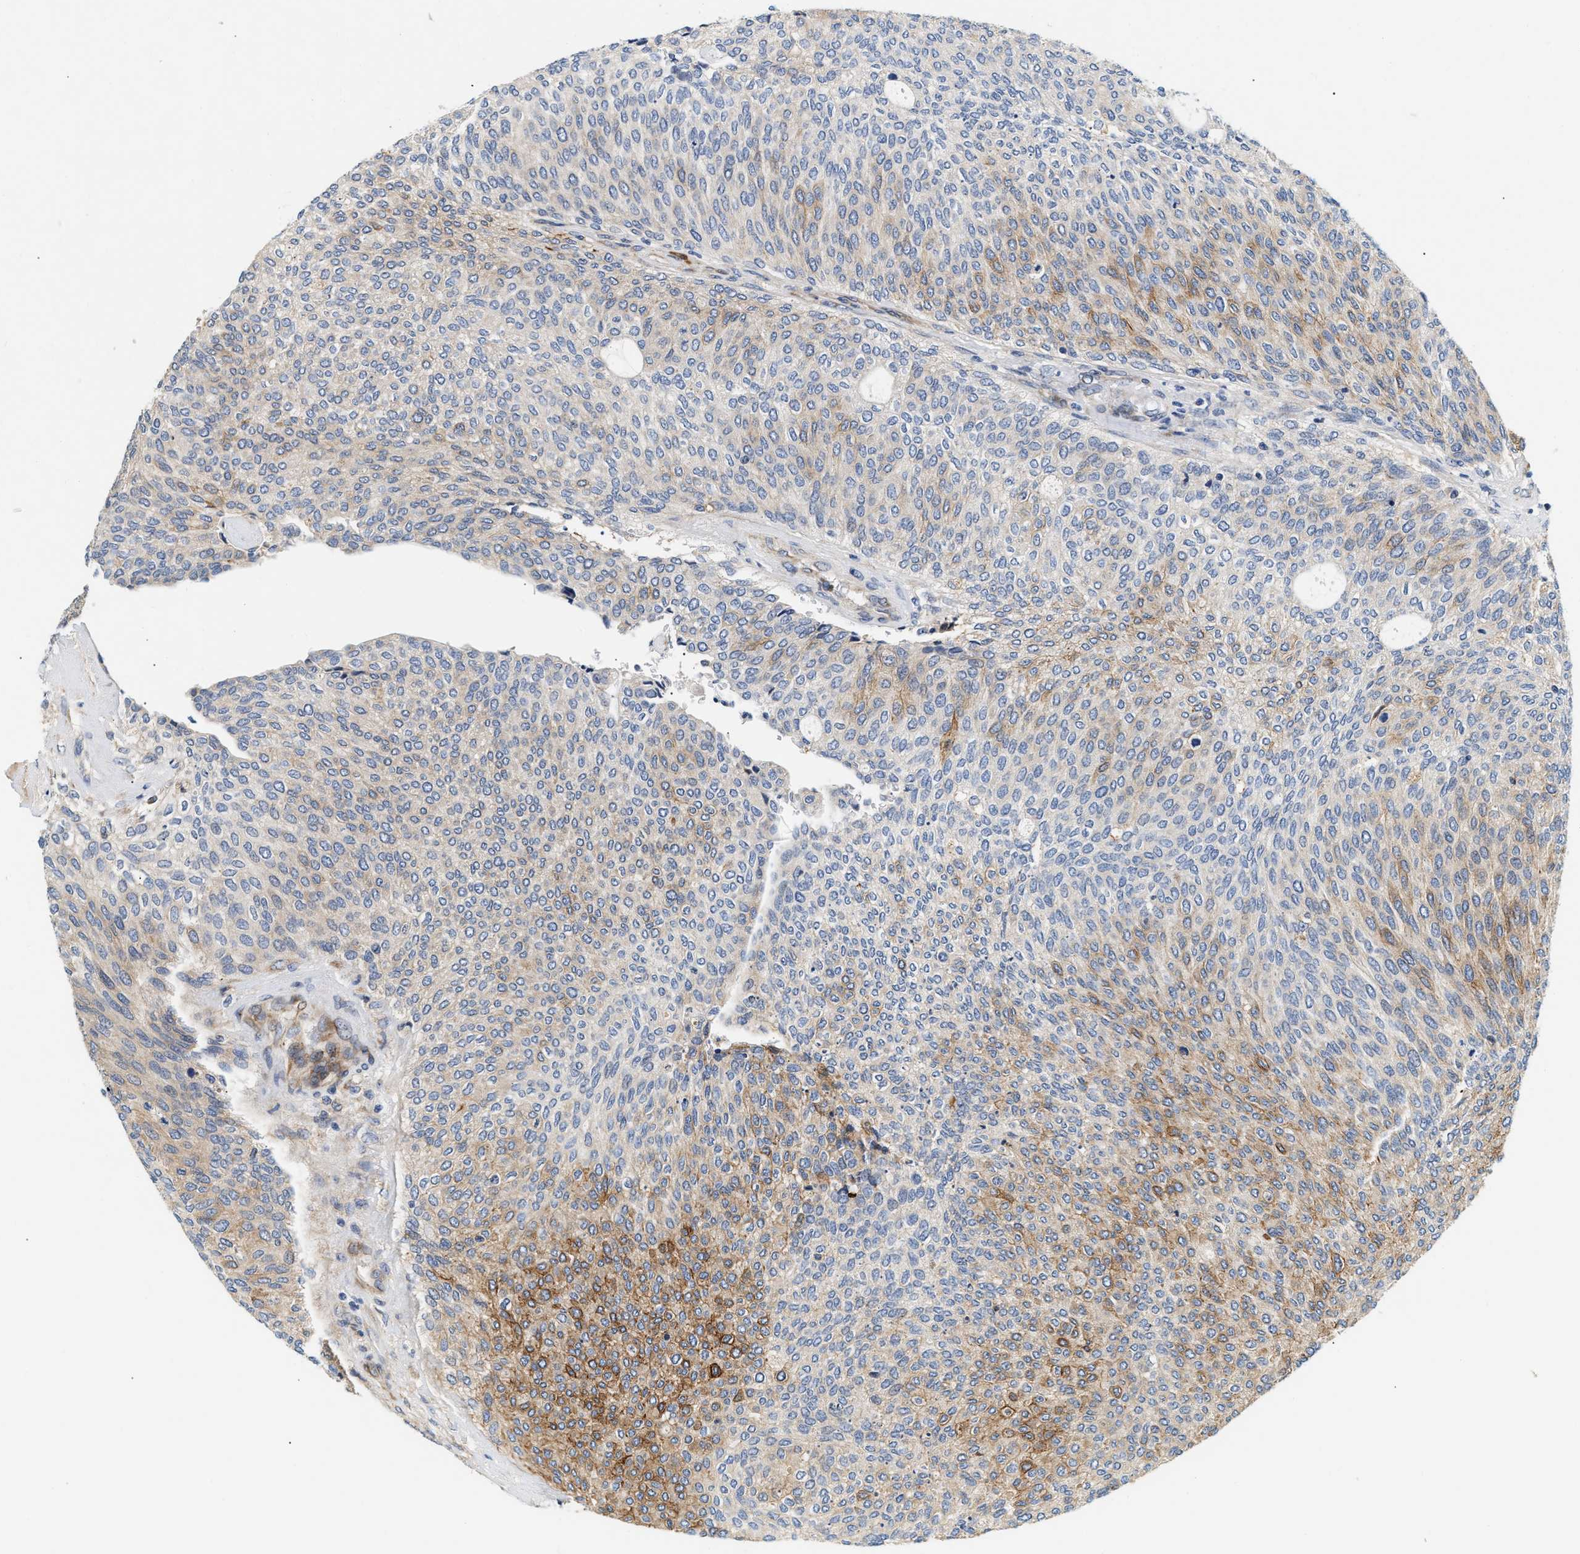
{"staining": {"intensity": "moderate", "quantity": "<25%", "location": "cytoplasmic/membranous"}, "tissue": "urothelial cancer", "cell_type": "Tumor cells", "image_type": "cancer", "snomed": [{"axis": "morphology", "description": "Urothelial carcinoma, Low grade"}, {"axis": "topography", "description": "Urinary bladder"}], "caption": "This is a photomicrograph of immunohistochemistry staining of low-grade urothelial carcinoma, which shows moderate staining in the cytoplasmic/membranous of tumor cells.", "gene": "IFT74", "patient": {"sex": "female", "age": 79}}